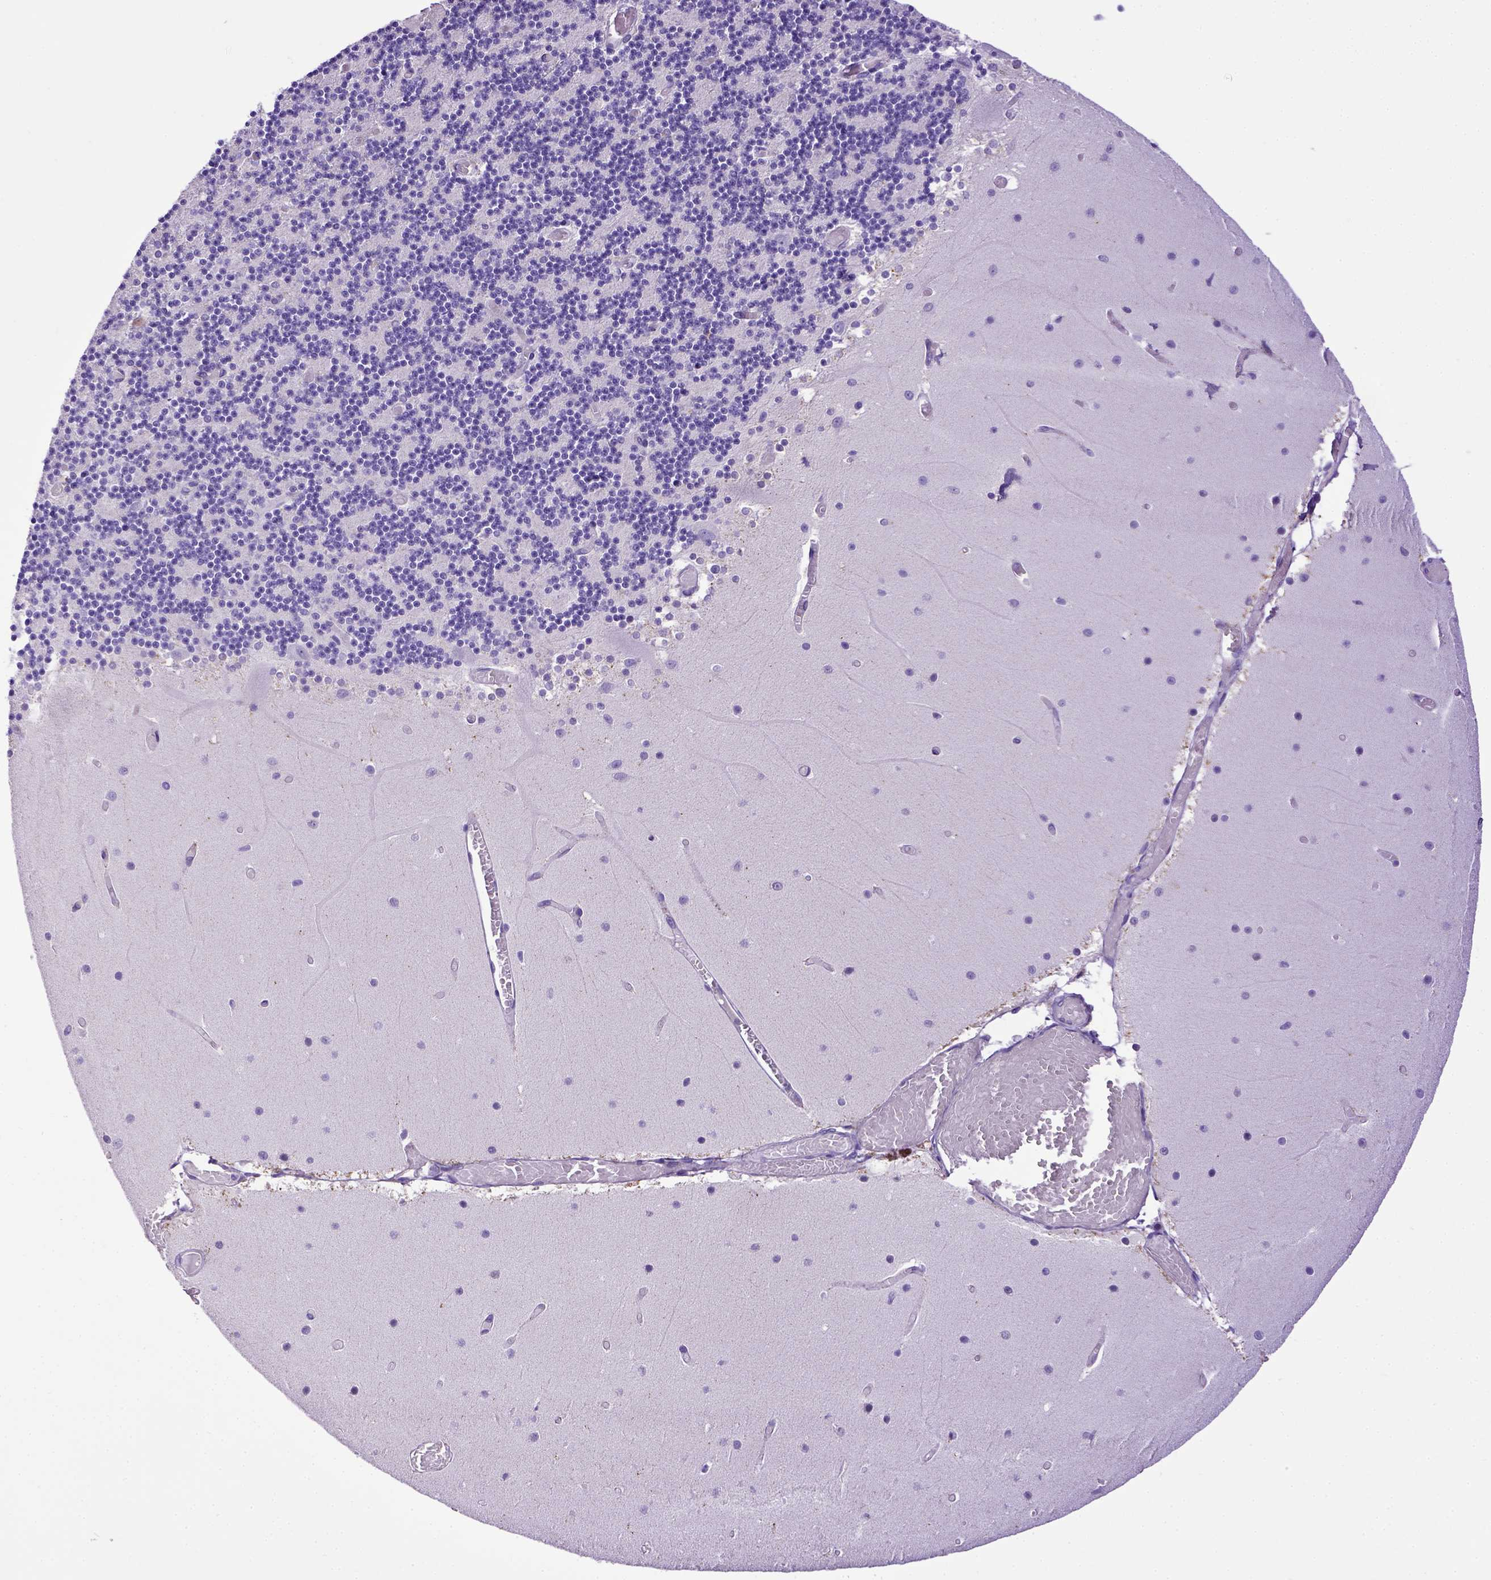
{"staining": {"intensity": "negative", "quantity": "none", "location": "none"}, "tissue": "cerebellum", "cell_type": "Cells in granular layer", "image_type": "normal", "snomed": [{"axis": "morphology", "description": "Normal tissue, NOS"}, {"axis": "topography", "description": "Cerebellum"}], "caption": "Immunohistochemistry (IHC) micrograph of normal cerebellum: human cerebellum stained with DAB displays no significant protein staining in cells in granular layer.", "gene": "SPEF1", "patient": {"sex": "female", "age": 28}}